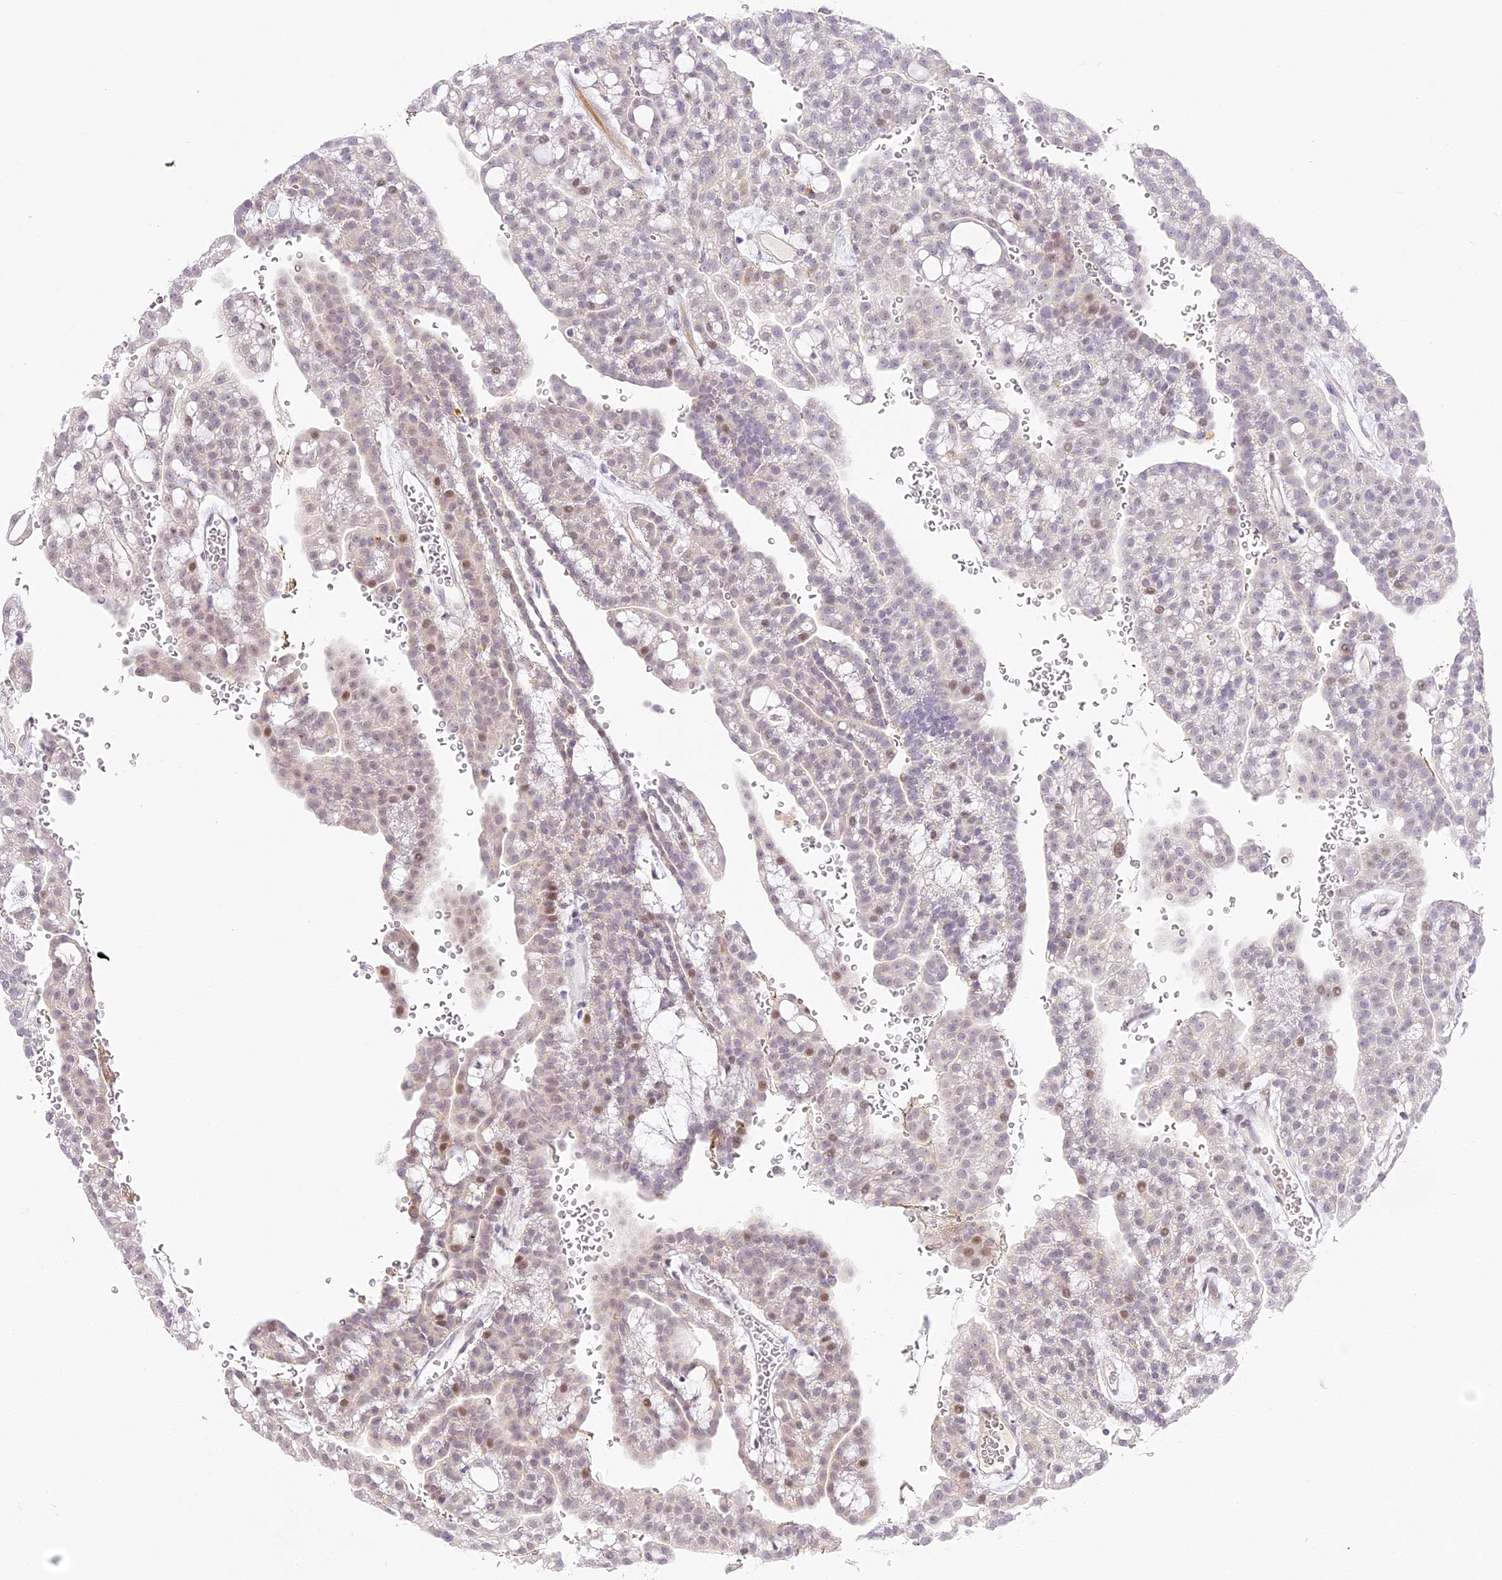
{"staining": {"intensity": "weak", "quantity": "<25%", "location": "nuclear"}, "tissue": "renal cancer", "cell_type": "Tumor cells", "image_type": "cancer", "snomed": [{"axis": "morphology", "description": "Adenocarcinoma, NOS"}, {"axis": "topography", "description": "Kidney"}], "caption": "High power microscopy micrograph of an IHC micrograph of renal adenocarcinoma, revealing no significant expression in tumor cells.", "gene": "CCDC30", "patient": {"sex": "male", "age": 63}}